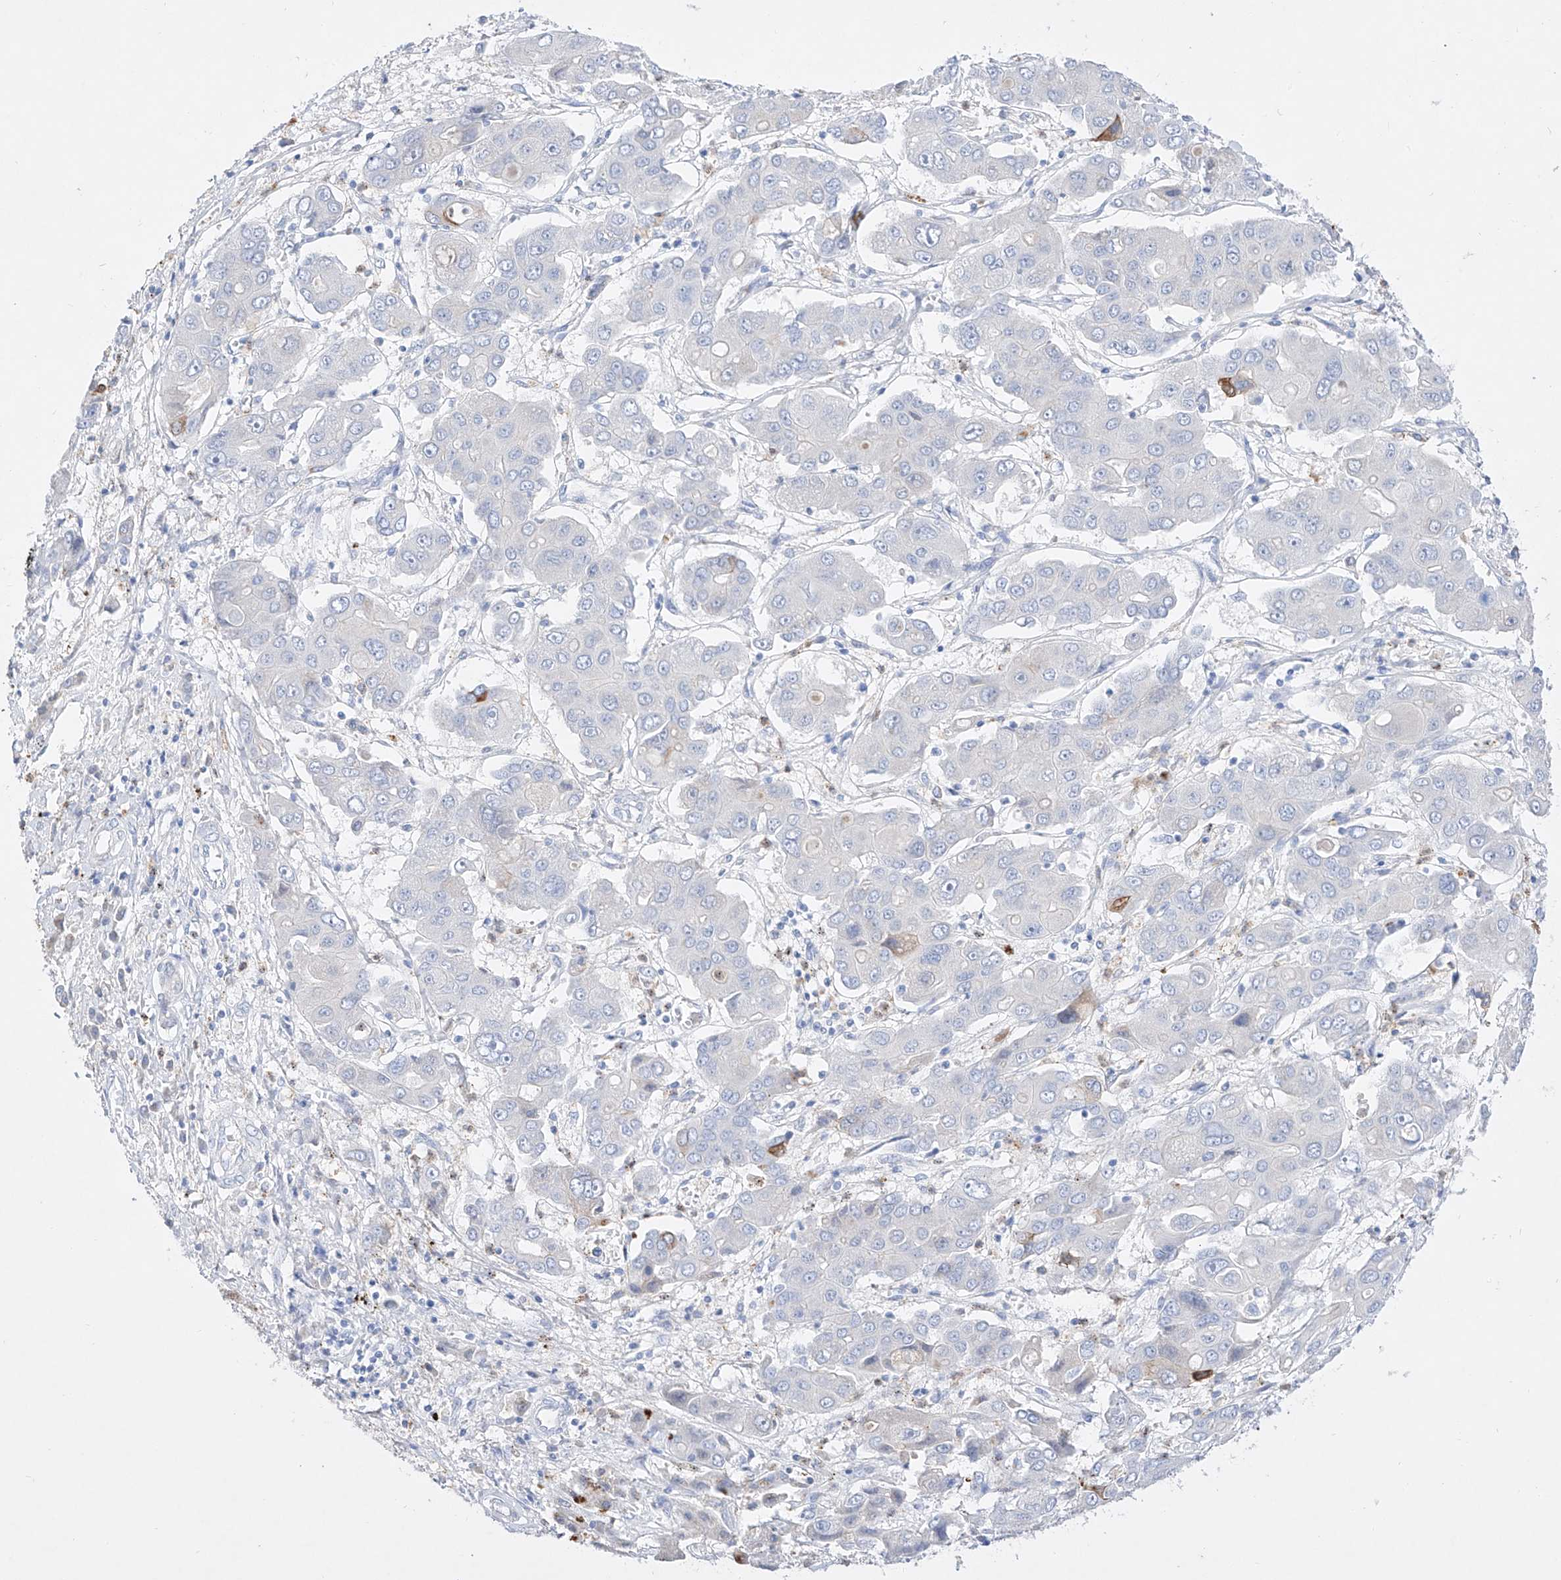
{"staining": {"intensity": "moderate", "quantity": "<25%", "location": "cytoplasmic/membranous"}, "tissue": "liver cancer", "cell_type": "Tumor cells", "image_type": "cancer", "snomed": [{"axis": "morphology", "description": "Cholangiocarcinoma"}, {"axis": "topography", "description": "Liver"}], "caption": "IHC photomicrograph of human liver cholangiocarcinoma stained for a protein (brown), which exhibits low levels of moderate cytoplasmic/membranous expression in about <25% of tumor cells.", "gene": "TM7SF2", "patient": {"sex": "male", "age": 67}}